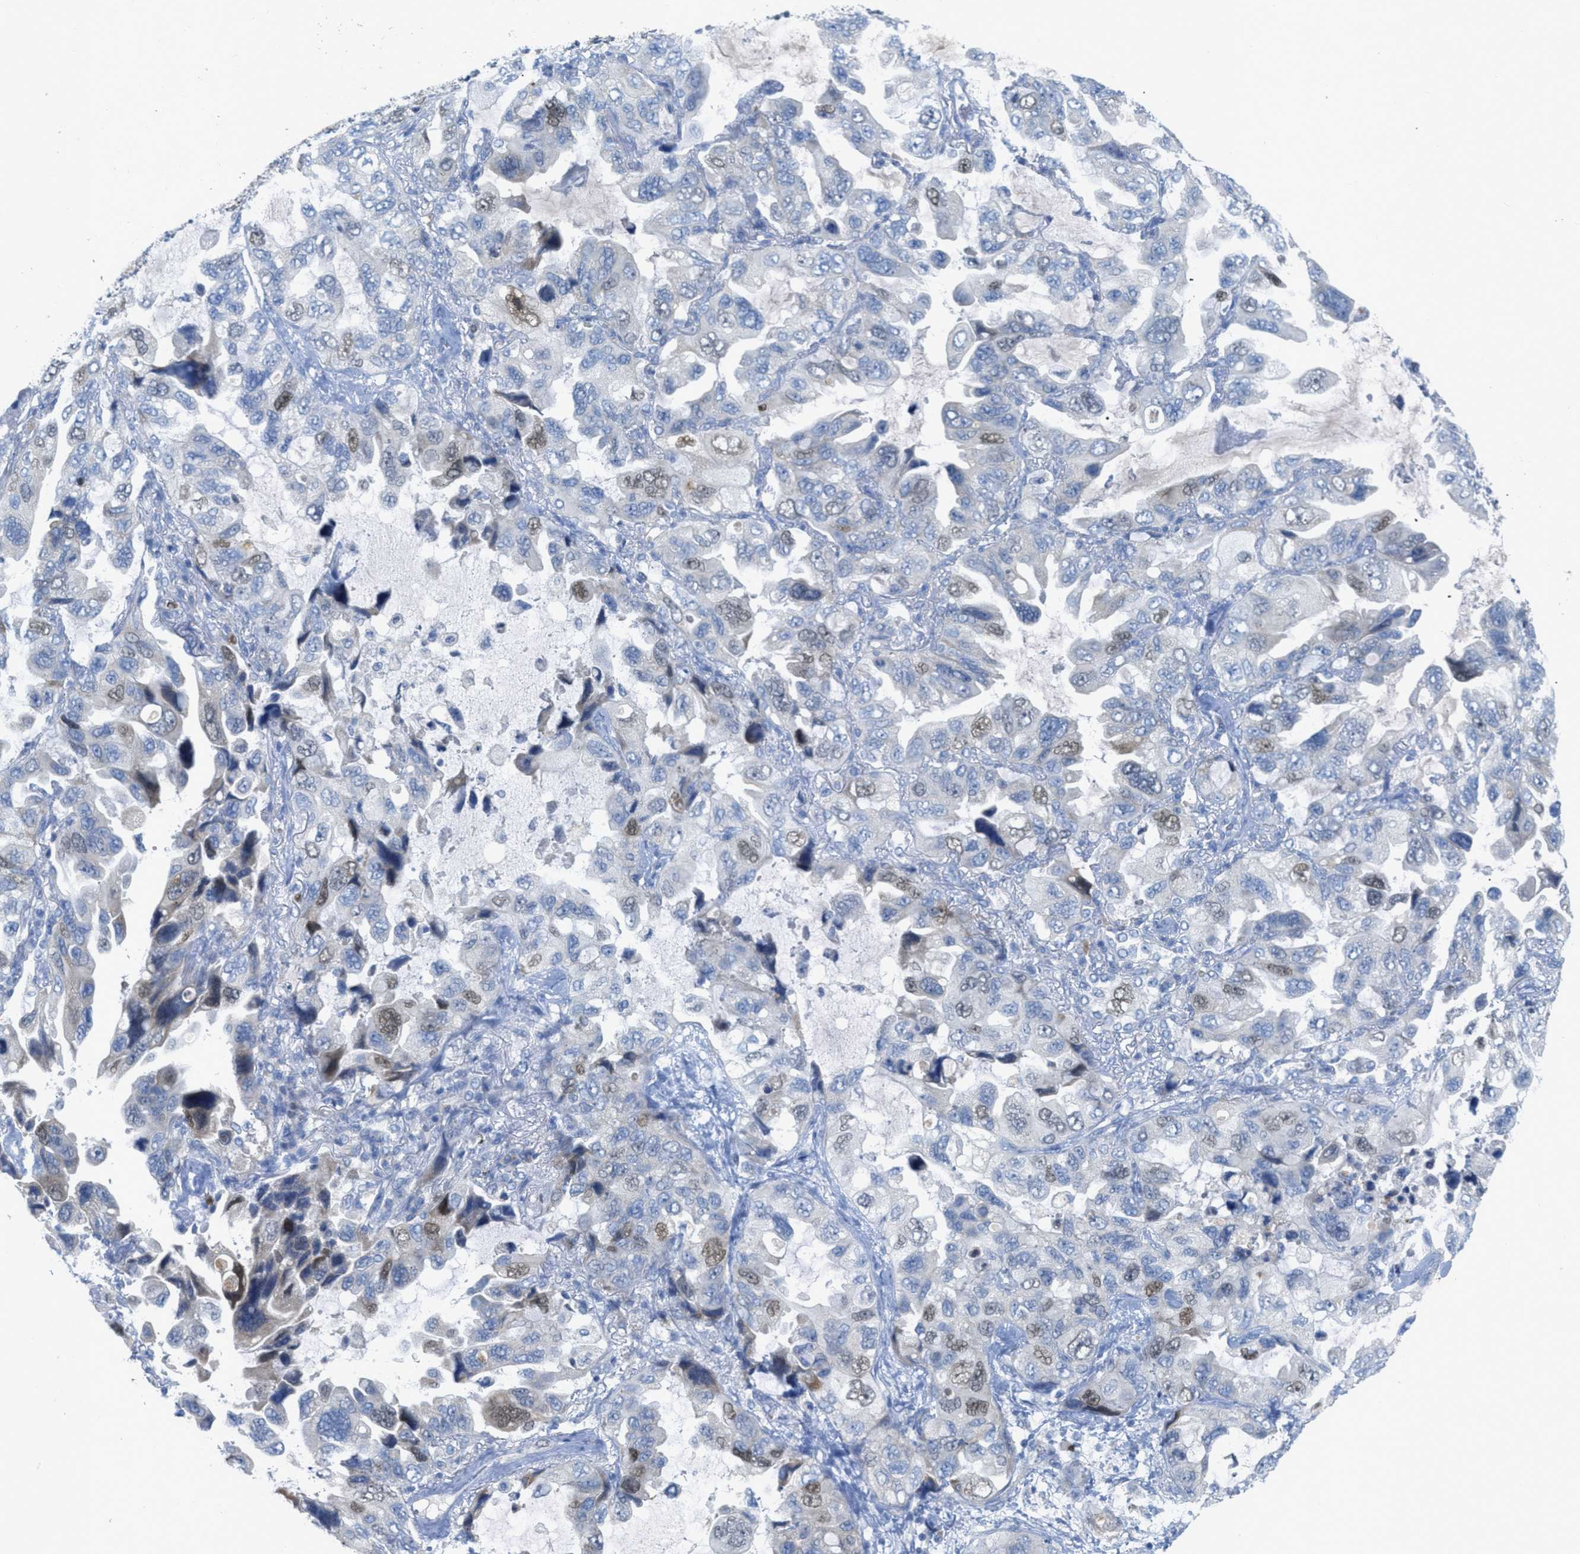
{"staining": {"intensity": "moderate", "quantity": "25%-75%", "location": "nuclear"}, "tissue": "lung cancer", "cell_type": "Tumor cells", "image_type": "cancer", "snomed": [{"axis": "morphology", "description": "Squamous cell carcinoma, NOS"}, {"axis": "topography", "description": "Lung"}], "caption": "Human lung squamous cell carcinoma stained with a protein marker demonstrates moderate staining in tumor cells.", "gene": "ORC6", "patient": {"sex": "female", "age": 73}}